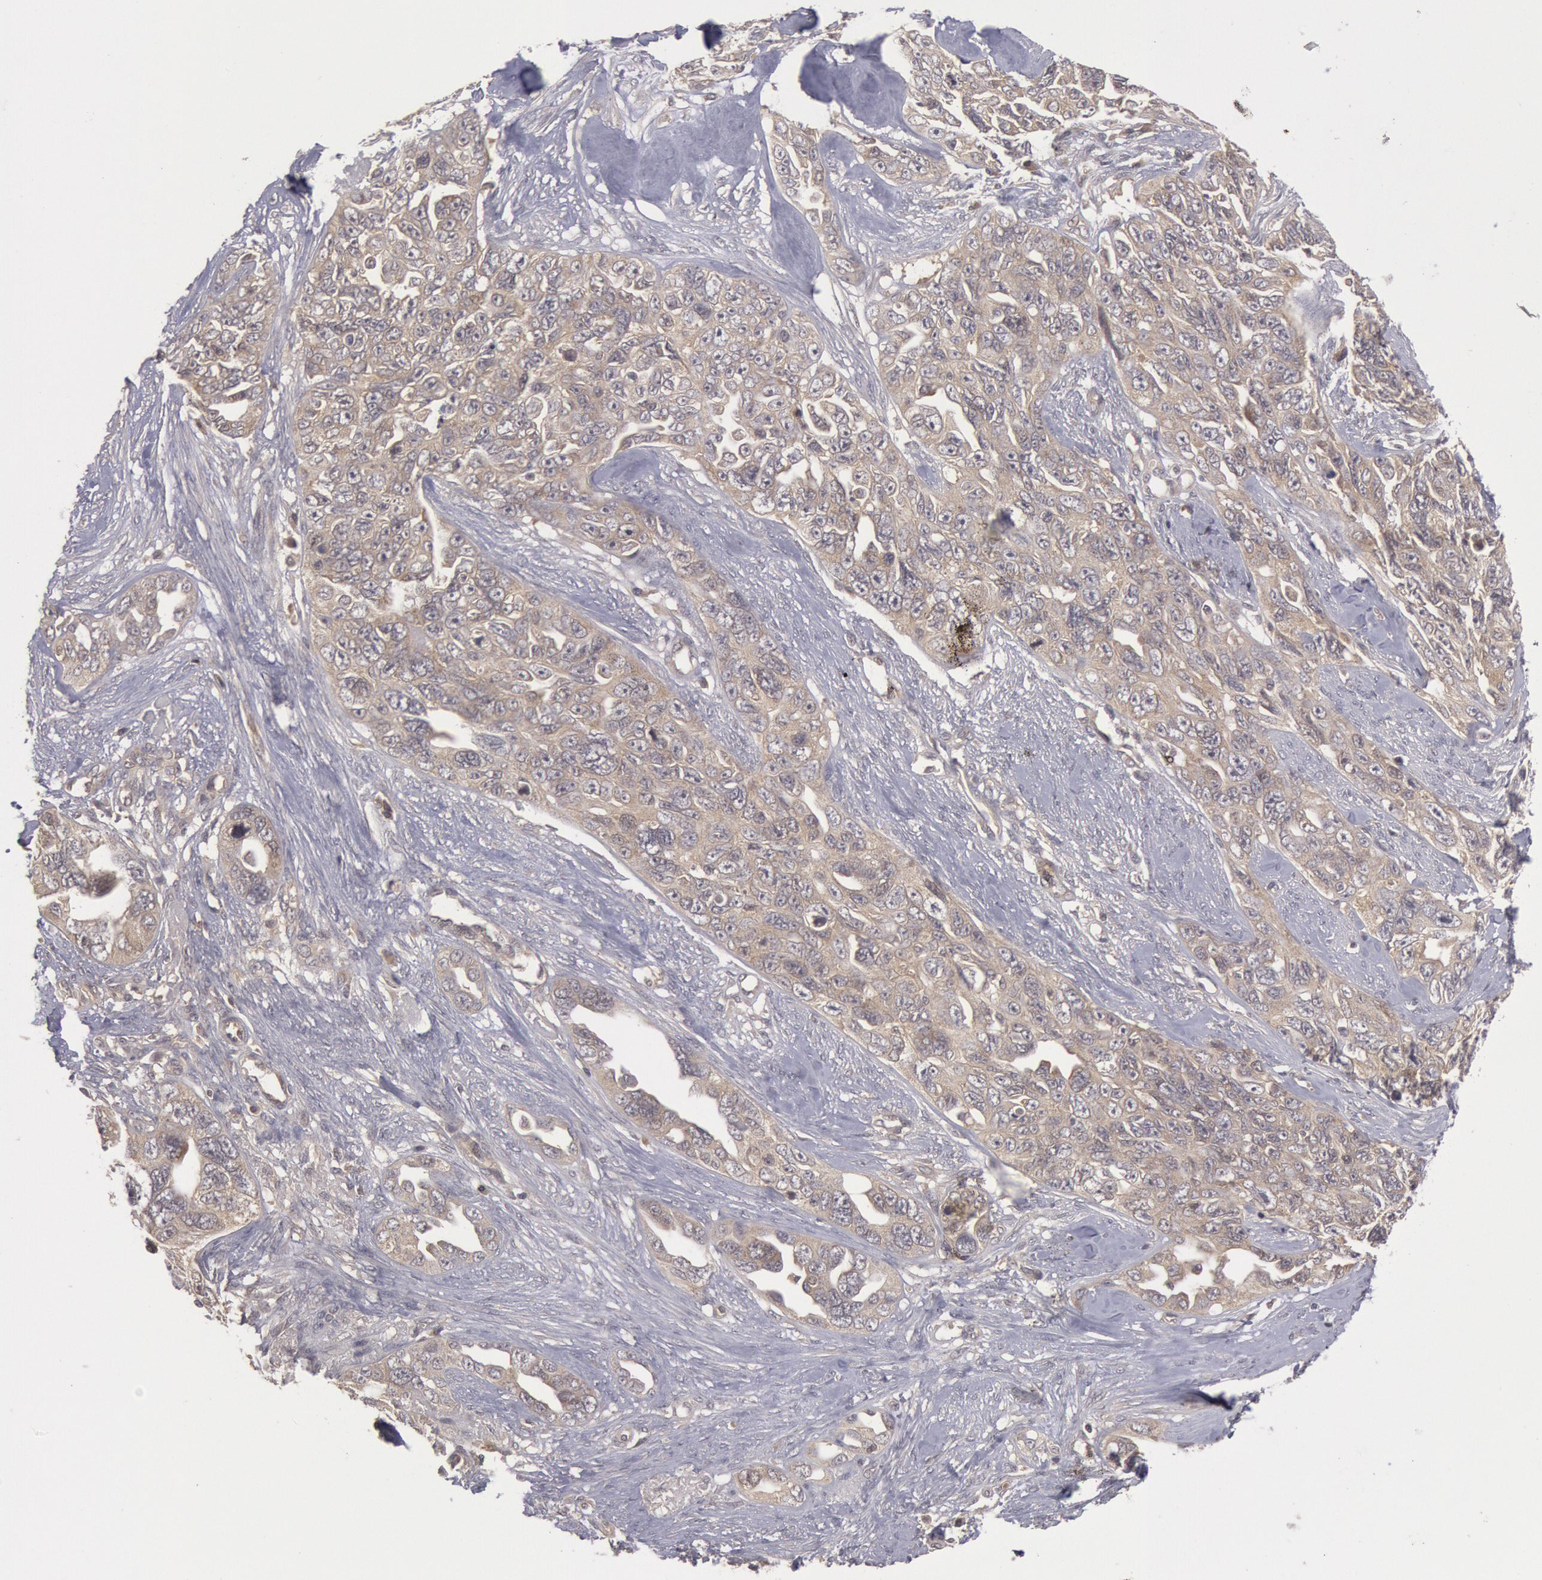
{"staining": {"intensity": "weak", "quantity": ">75%", "location": "cytoplasmic/membranous"}, "tissue": "ovarian cancer", "cell_type": "Tumor cells", "image_type": "cancer", "snomed": [{"axis": "morphology", "description": "Cystadenocarcinoma, serous, NOS"}, {"axis": "topography", "description": "Ovary"}], "caption": "A low amount of weak cytoplasmic/membranous staining is present in about >75% of tumor cells in serous cystadenocarcinoma (ovarian) tissue.", "gene": "BRAF", "patient": {"sex": "female", "age": 63}}